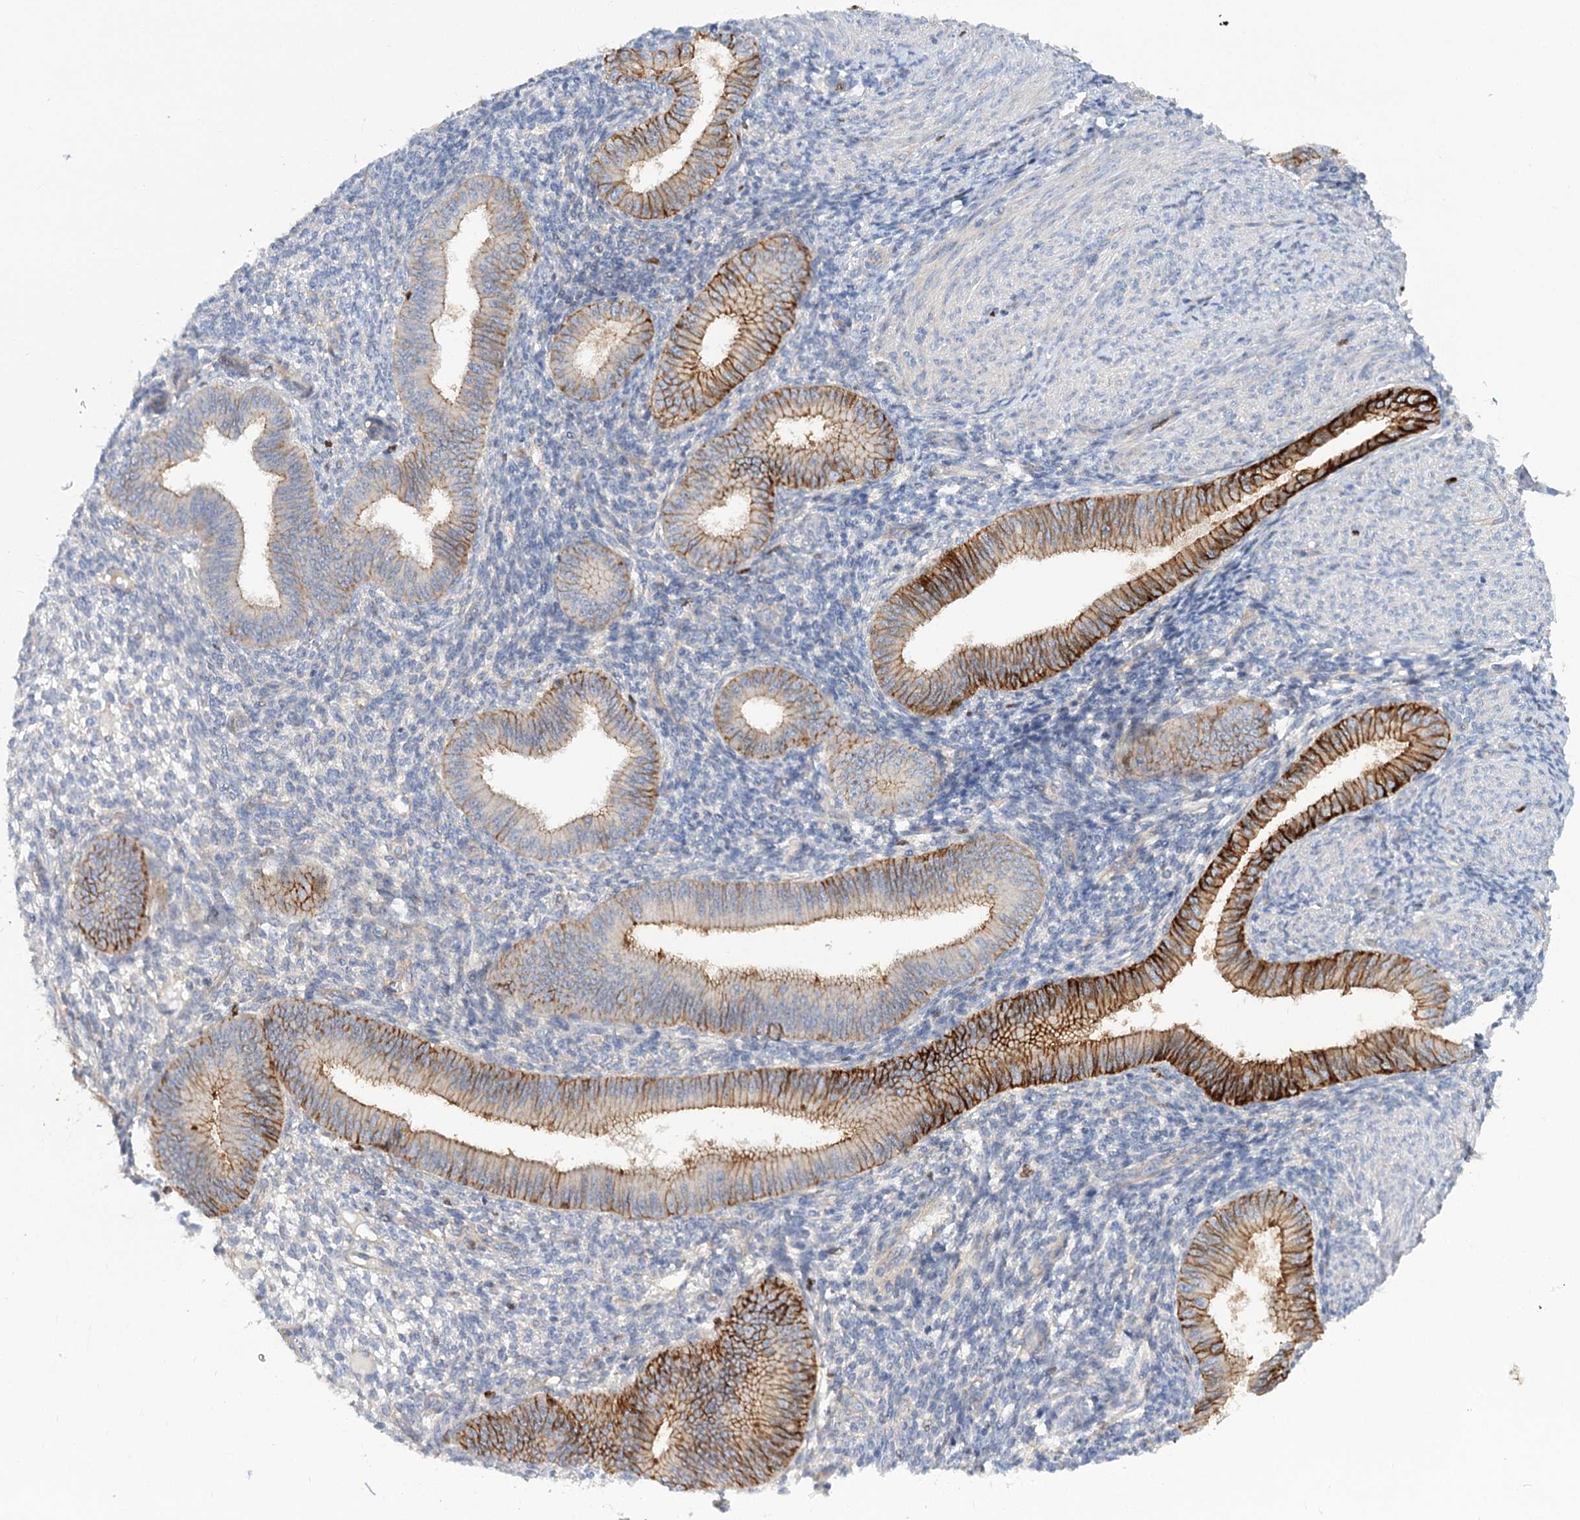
{"staining": {"intensity": "negative", "quantity": "none", "location": "none"}, "tissue": "endometrium", "cell_type": "Cells in endometrial stroma", "image_type": "normal", "snomed": [{"axis": "morphology", "description": "Normal tissue, NOS"}, {"axis": "topography", "description": "Uterus"}, {"axis": "topography", "description": "Endometrium"}], "caption": "The IHC micrograph has no significant expression in cells in endometrial stroma of endometrium.", "gene": "C11orf52", "patient": {"sex": "female", "age": 48}}